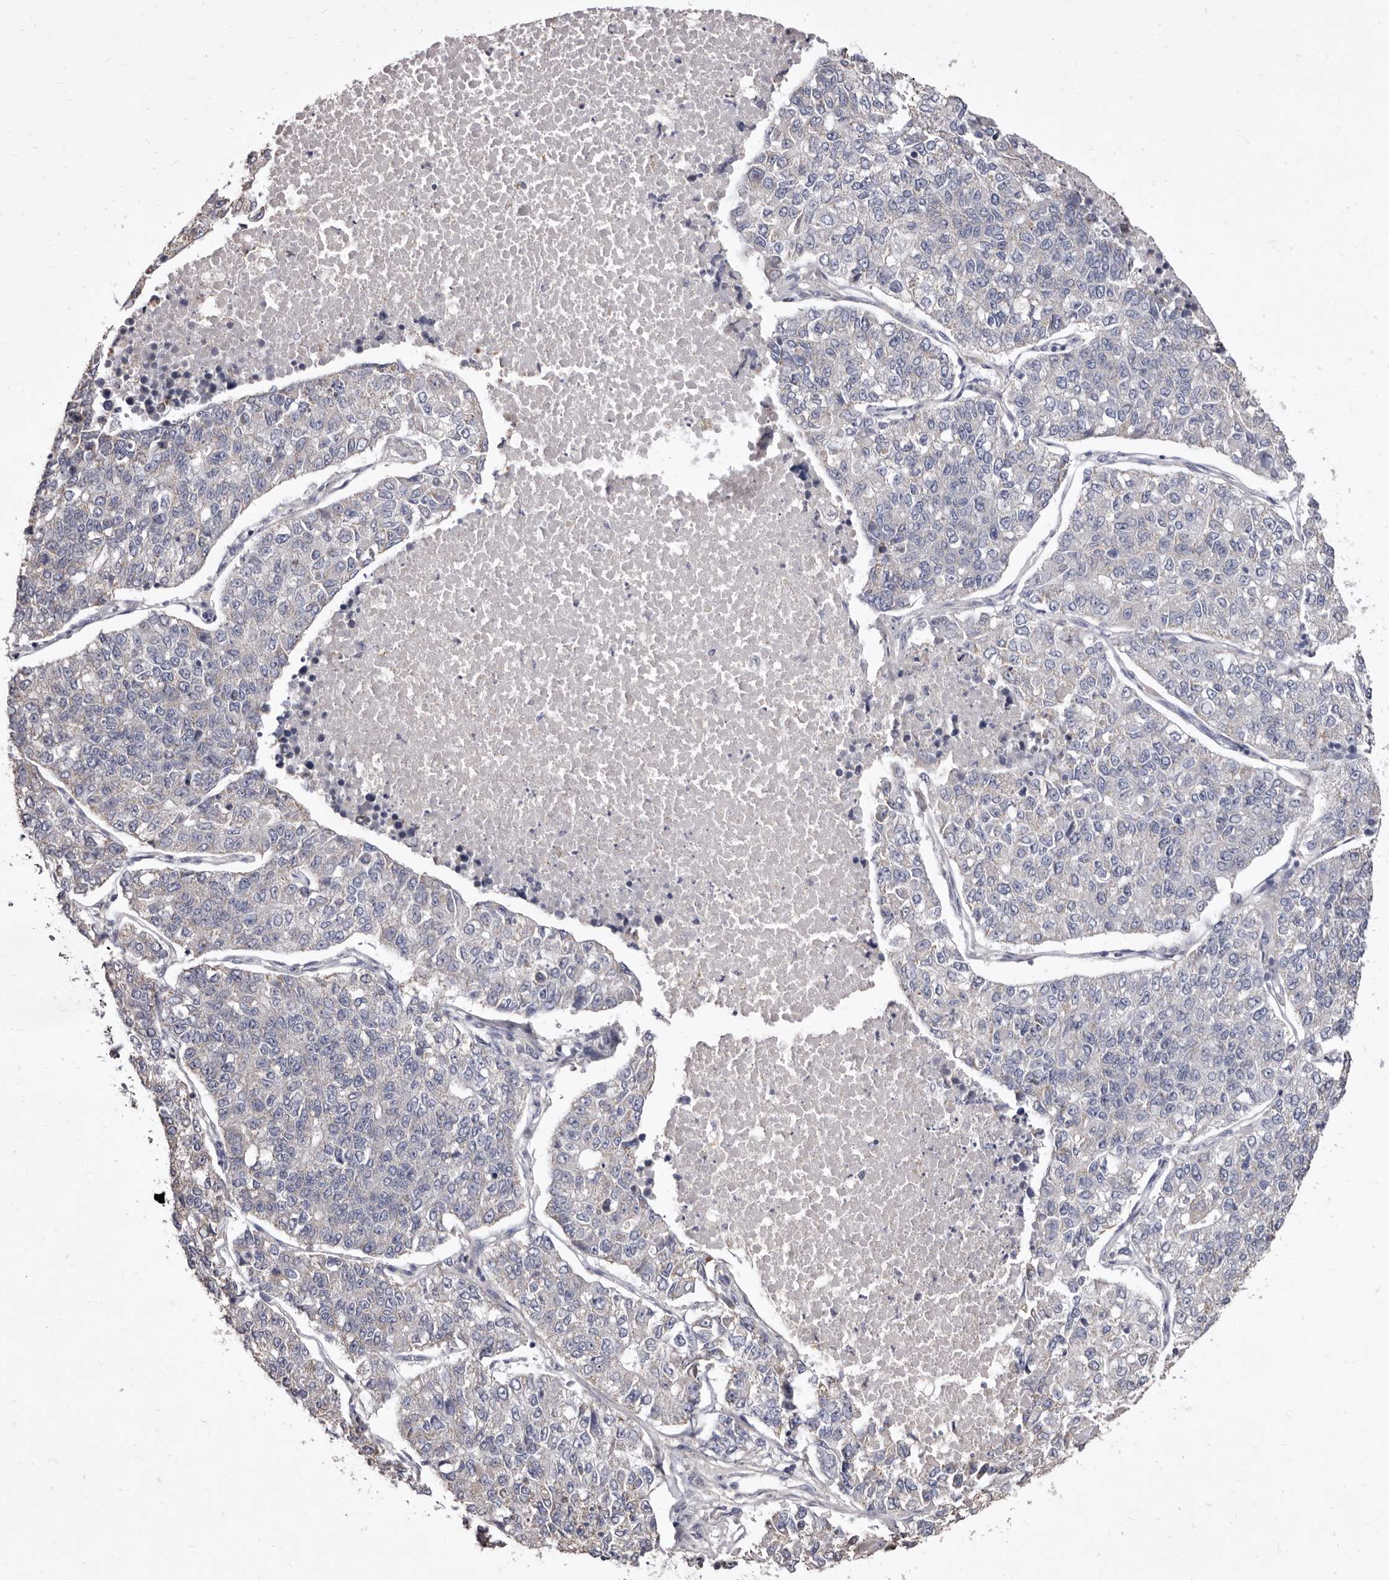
{"staining": {"intensity": "negative", "quantity": "none", "location": "none"}, "tissue": "lung cancer", "cell_type": "Tumor cells", "image_type": "cancer", "snomed": [{"axis": "morphology", "description": "Adenocarcinoma, NOS"}, {"axis": "topography", "description": "Lung"}], "caption": "IHC micrograph of neoplastic tissue: human lung cancer stained with DAB (3,3'-diaminobenzidine) exhibits no significant protein expression in tumor cells.", "gene": "CYP2E1", "patient": {"sex": "male", "age": 49}}